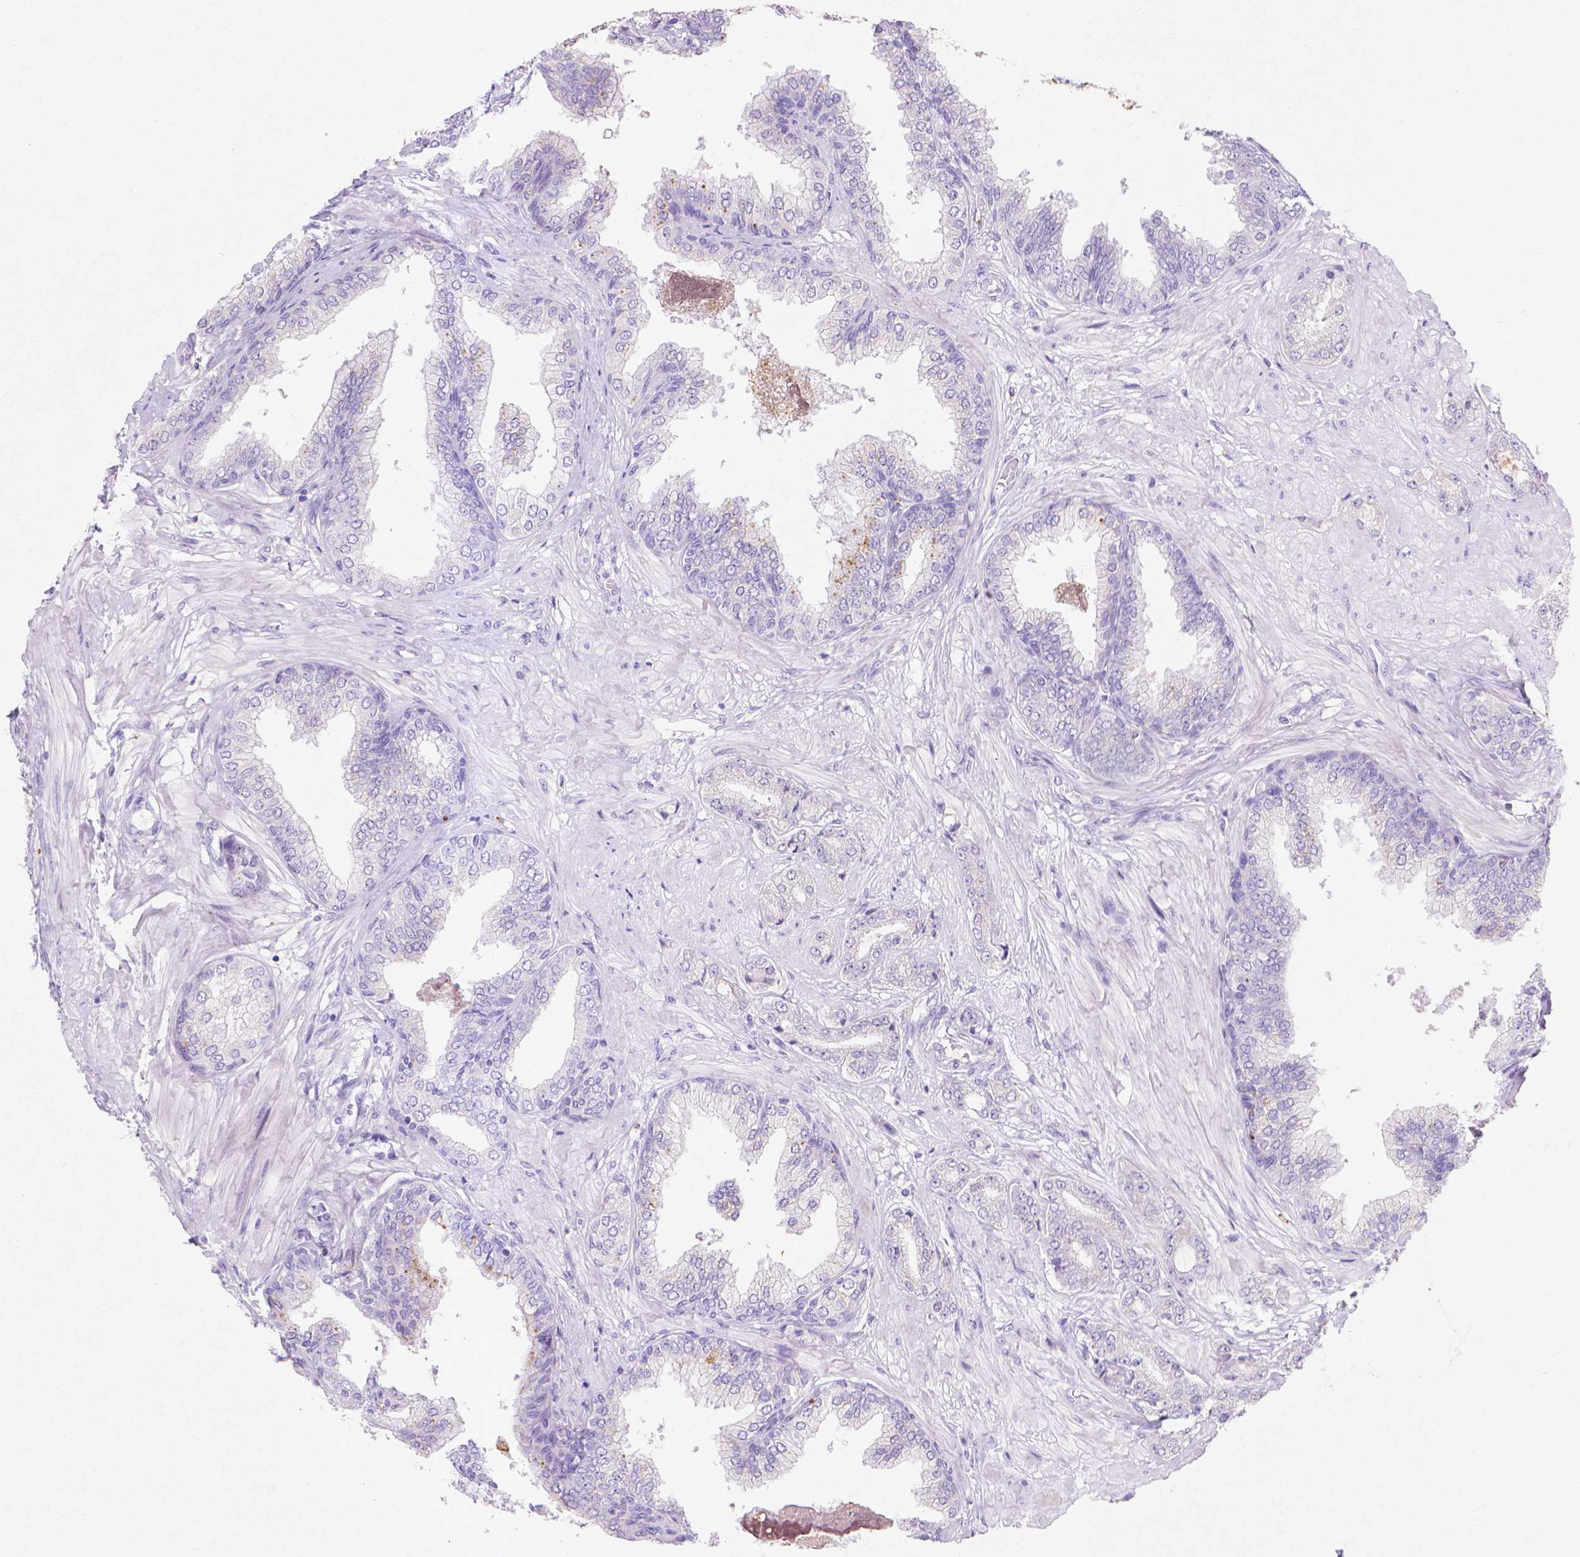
{"staining": {"intensity": "negative", "quantity": "none", "location": "none"}, "tissue": "prostate cancer", "cell_type": "Tumor cells", "image_type": "cancer", "snomed": [{"axis": "morphology", "description": "Adenocarcinoma, Low grade"}, {"axis": "topography", "description": "Prostate"}], "caption": "Tumor cells show no significant protein positivity in prostate cancer.", "gene": "MMP11", "patient": {"sex": "male", "age": 55}}